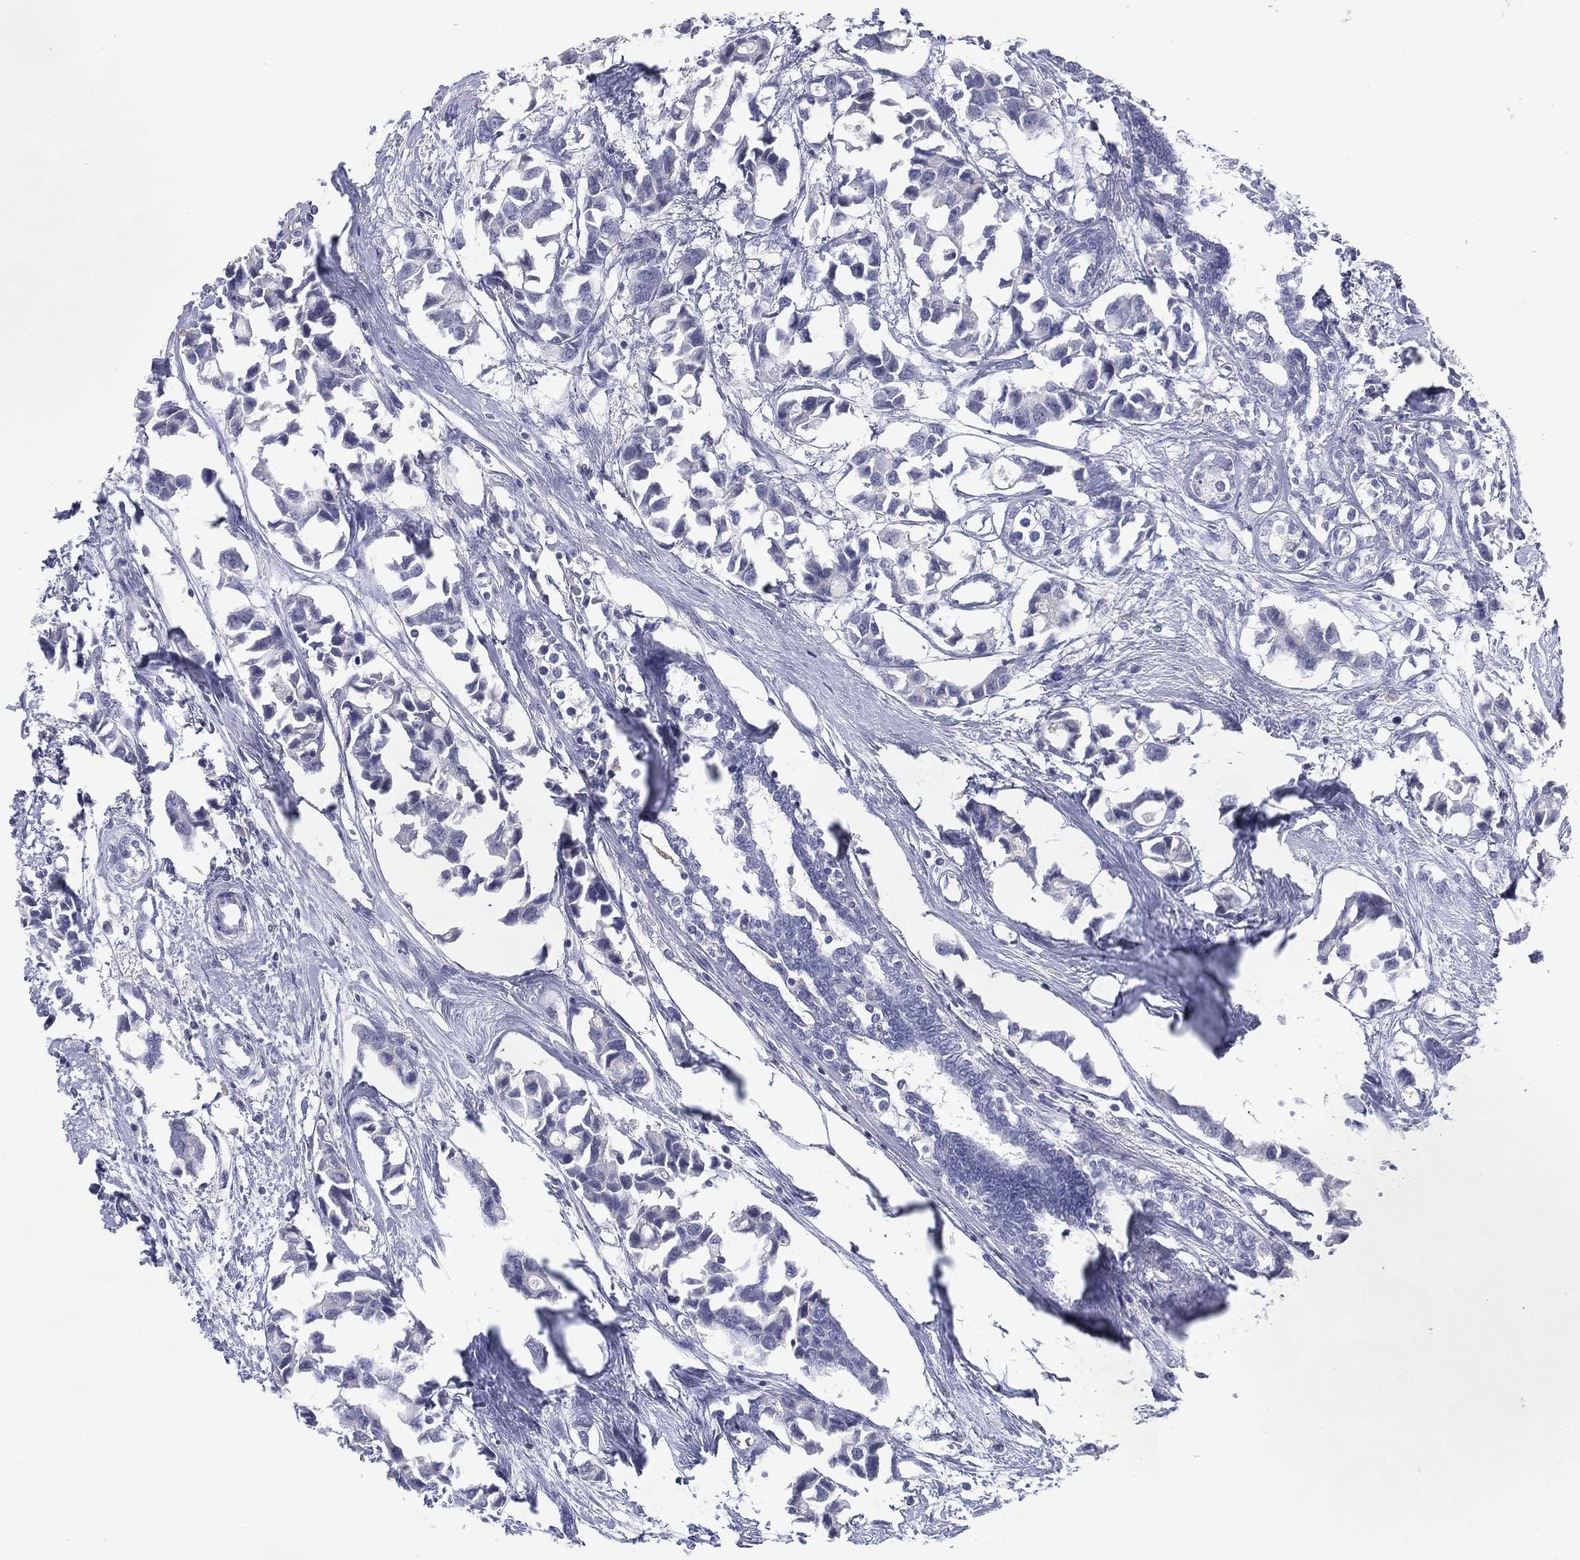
{"staining": {"intensity": "negative", "quantity": "none", "location": "none"}, "tissue": "breast cancer", "cell_type": "Tumor cells", "image_type": "cancer", "snomed": [{"axis": "morphology", "description": "Duct carcinoma"}, {"axis": "topography", "description": "Breast"}], "caption": "Breast cancer (invasive ductal carcinoma) was stained to show a protein in brown. There is no significant staining in tumor cells.", "gene": "KRT35", "patient": {"sex": "female", "age": 83}}